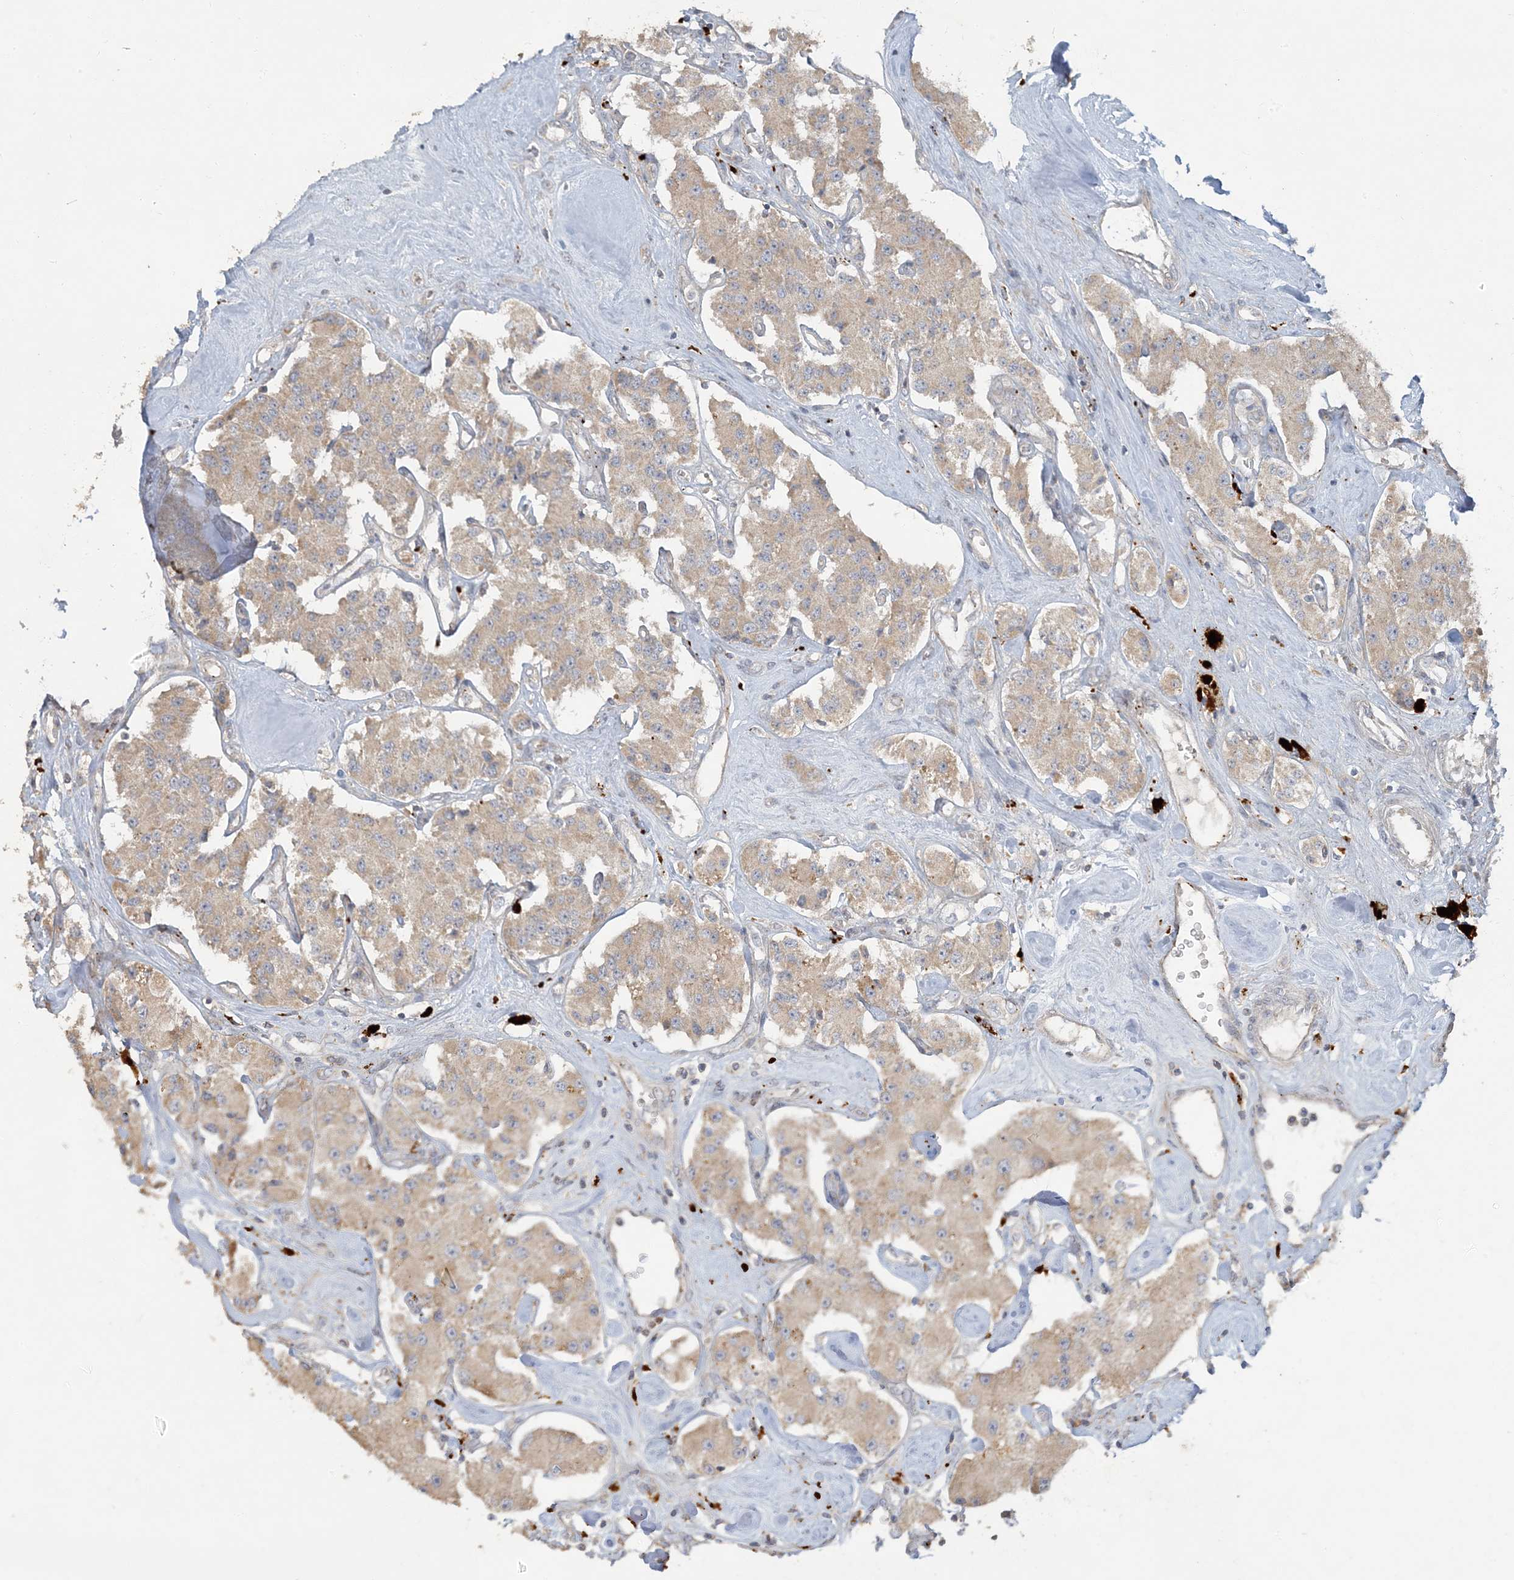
{"staining": {"intensity": "moderate", "quantity": ">75%", "location": "cytoplasmic/membranous"}, "tissue": "carcinoid", "cell_type": "Tumor cells", "image_type": "cancer", "snomed": [{"axis": "morphology", "description": "Carcinoid, malignant, NOS"}, {"axis": "topography", "description": "Pancreas"}], "caption": "Brown immunohistochemical staining in carcinoid reveals moderate cytoplasmic/membranous expression in approximately >75% of tumor cells. Nuclei are stained in blue.", "gene": "LTN1", "patient": {"sex": "male", "age": 41}}